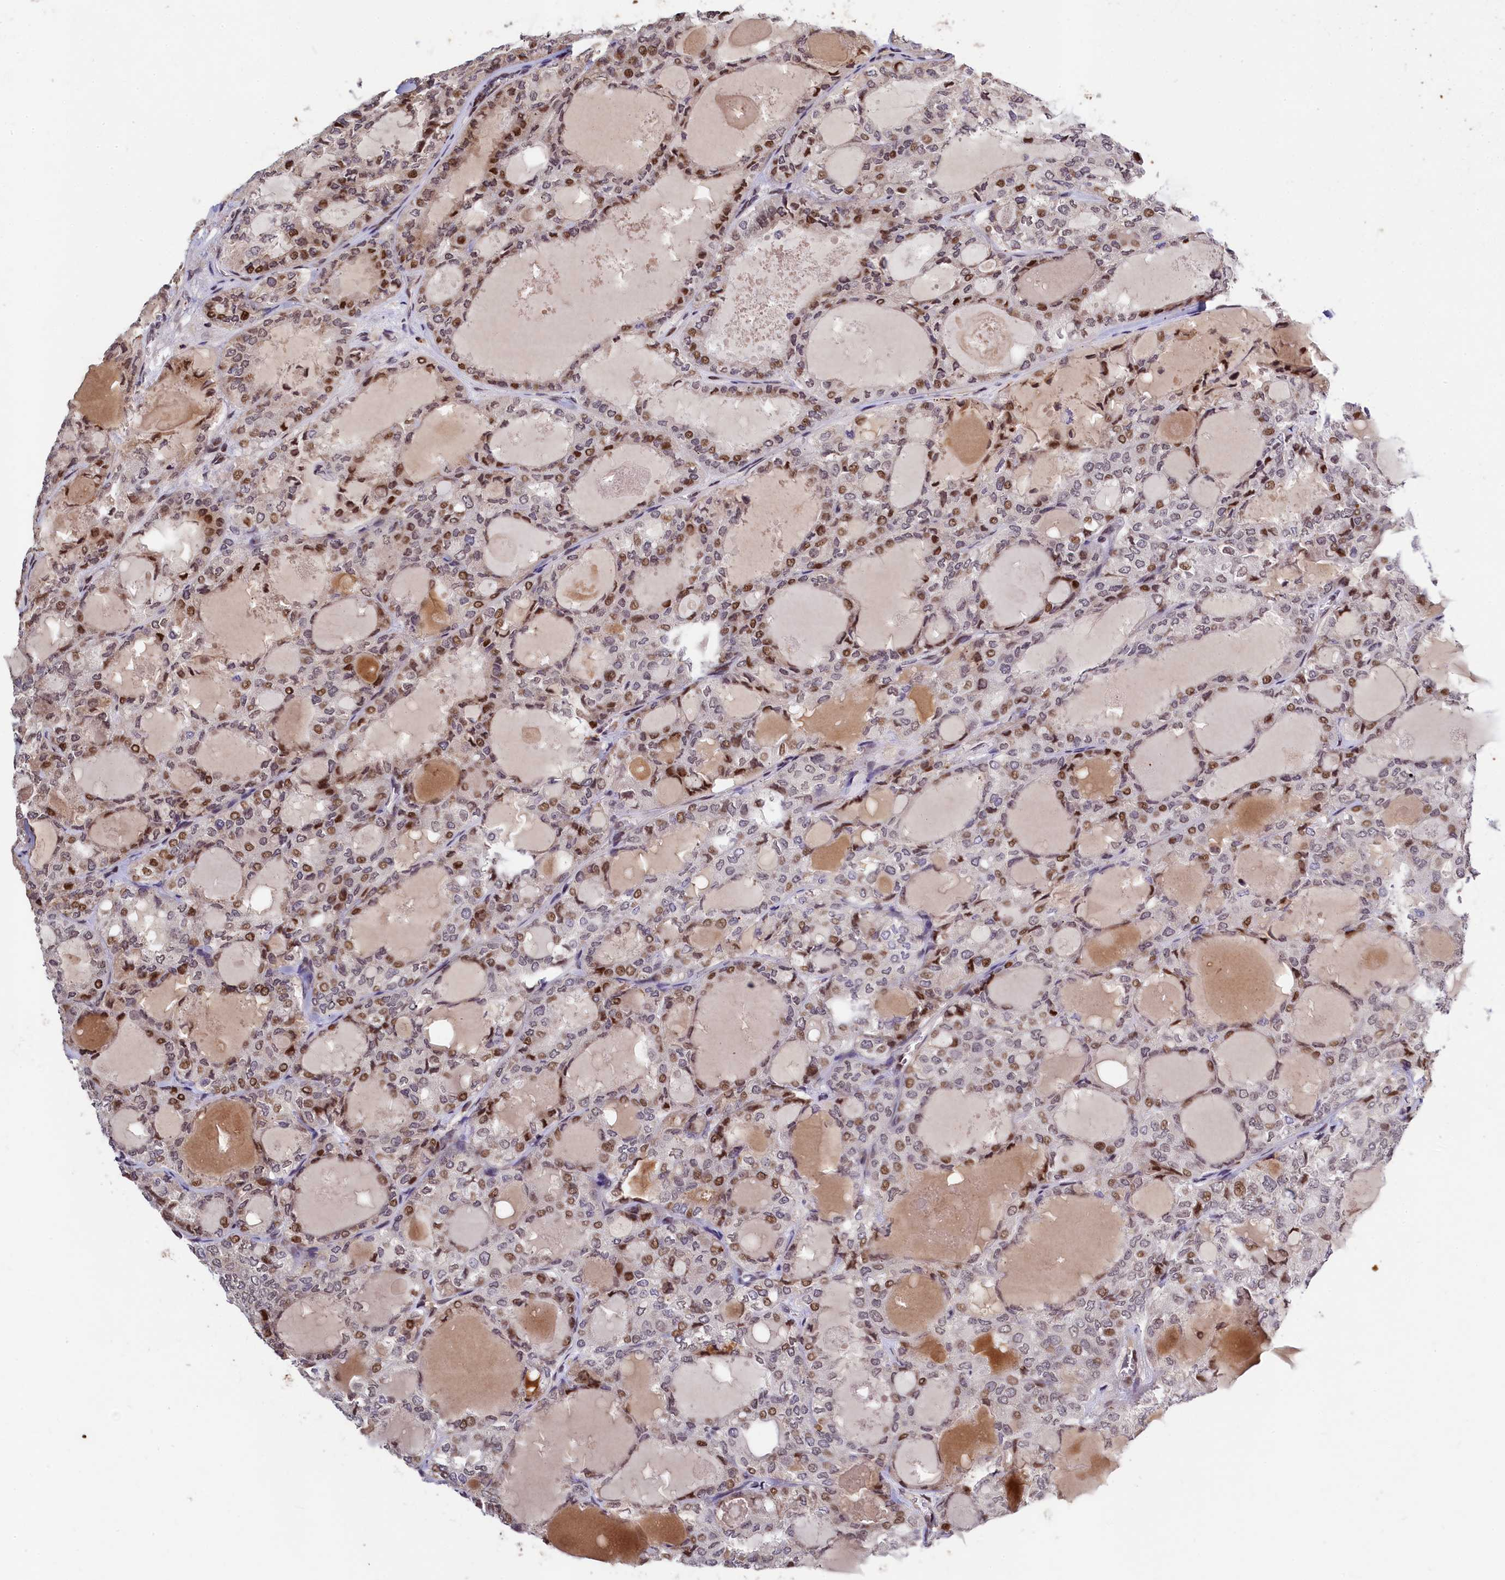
{"staining": {"intensity": "moderate", "quantity": ">75%", "location": "nuclear"}, "tissue": "thyroid cancer", "cell_type": "Tumor cells", "image_type": "cancer", "snomed": [{"axis": "morphology", "description": "Follicular adenoma carcinoma, NOS"}, {"axis": "topography", "description": "Thyroid gland"}], "caption": "Thyroid cancer tissue displays moderate nuclear positivity in about >75% of tumor cells, visualized by immunohistochemistry.", "gene": "FAM217B", "patient": {"sex": "male", "age": 75}}